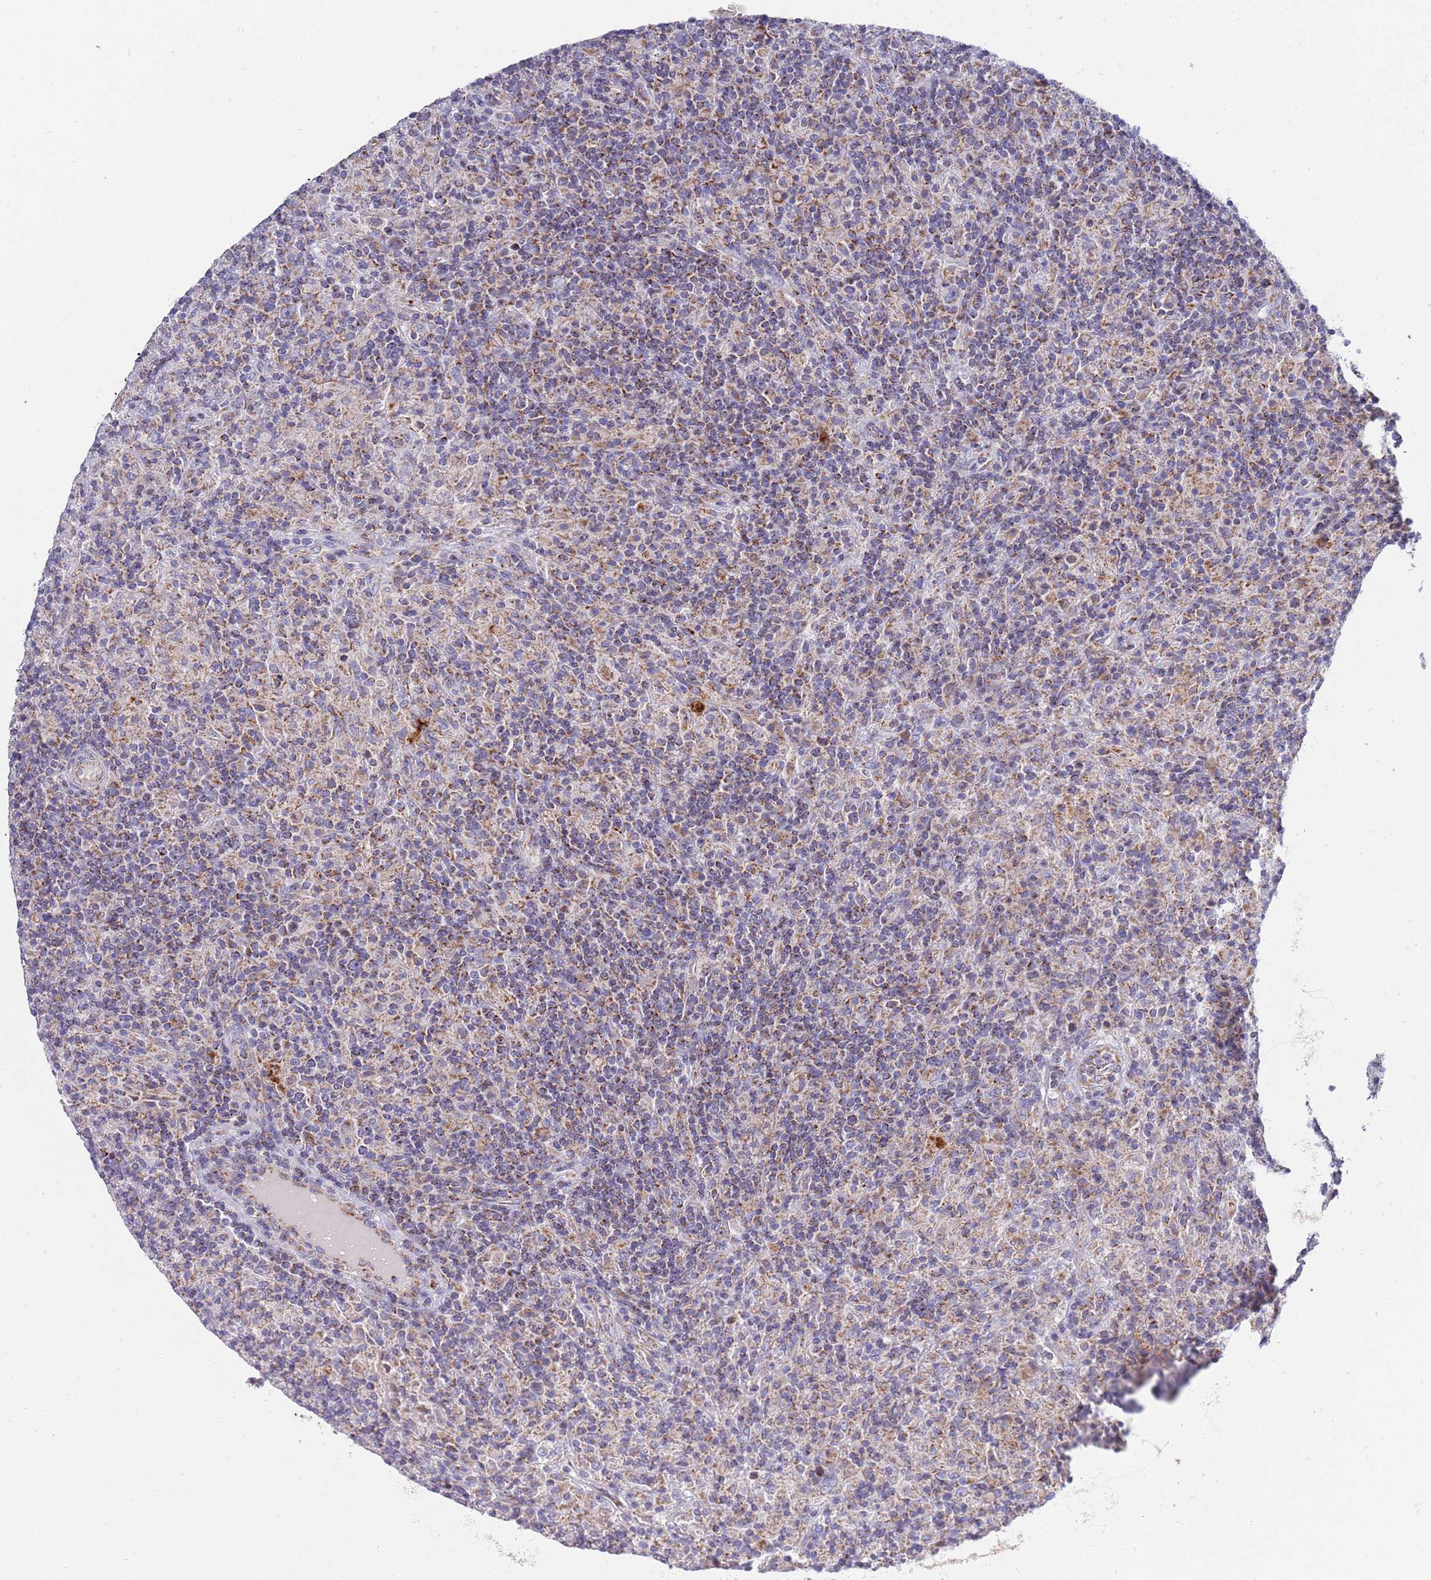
{"staining": {"intensity": "moderate", "quantity": "<25%", "location": "cytoplasmic/membranous"}, "tissue": "lymphoma", "cell_type": "Tumor cells", "image_type": "cancer", "snomed": [{"axis": "morphology", "description": "Hodgkin's disease, NOS"}, {"axis": "topography", "description": "Lymph node"}], "caption": "High-power microscopy captured an immunohistochemistry micrograph of Hodgkin's disease, revealing moderate cytoplasmic/membranous staining in about <25% of tumor cells.", "gene": "EMC8", "patient": {"sex": "male", "age": 70}}